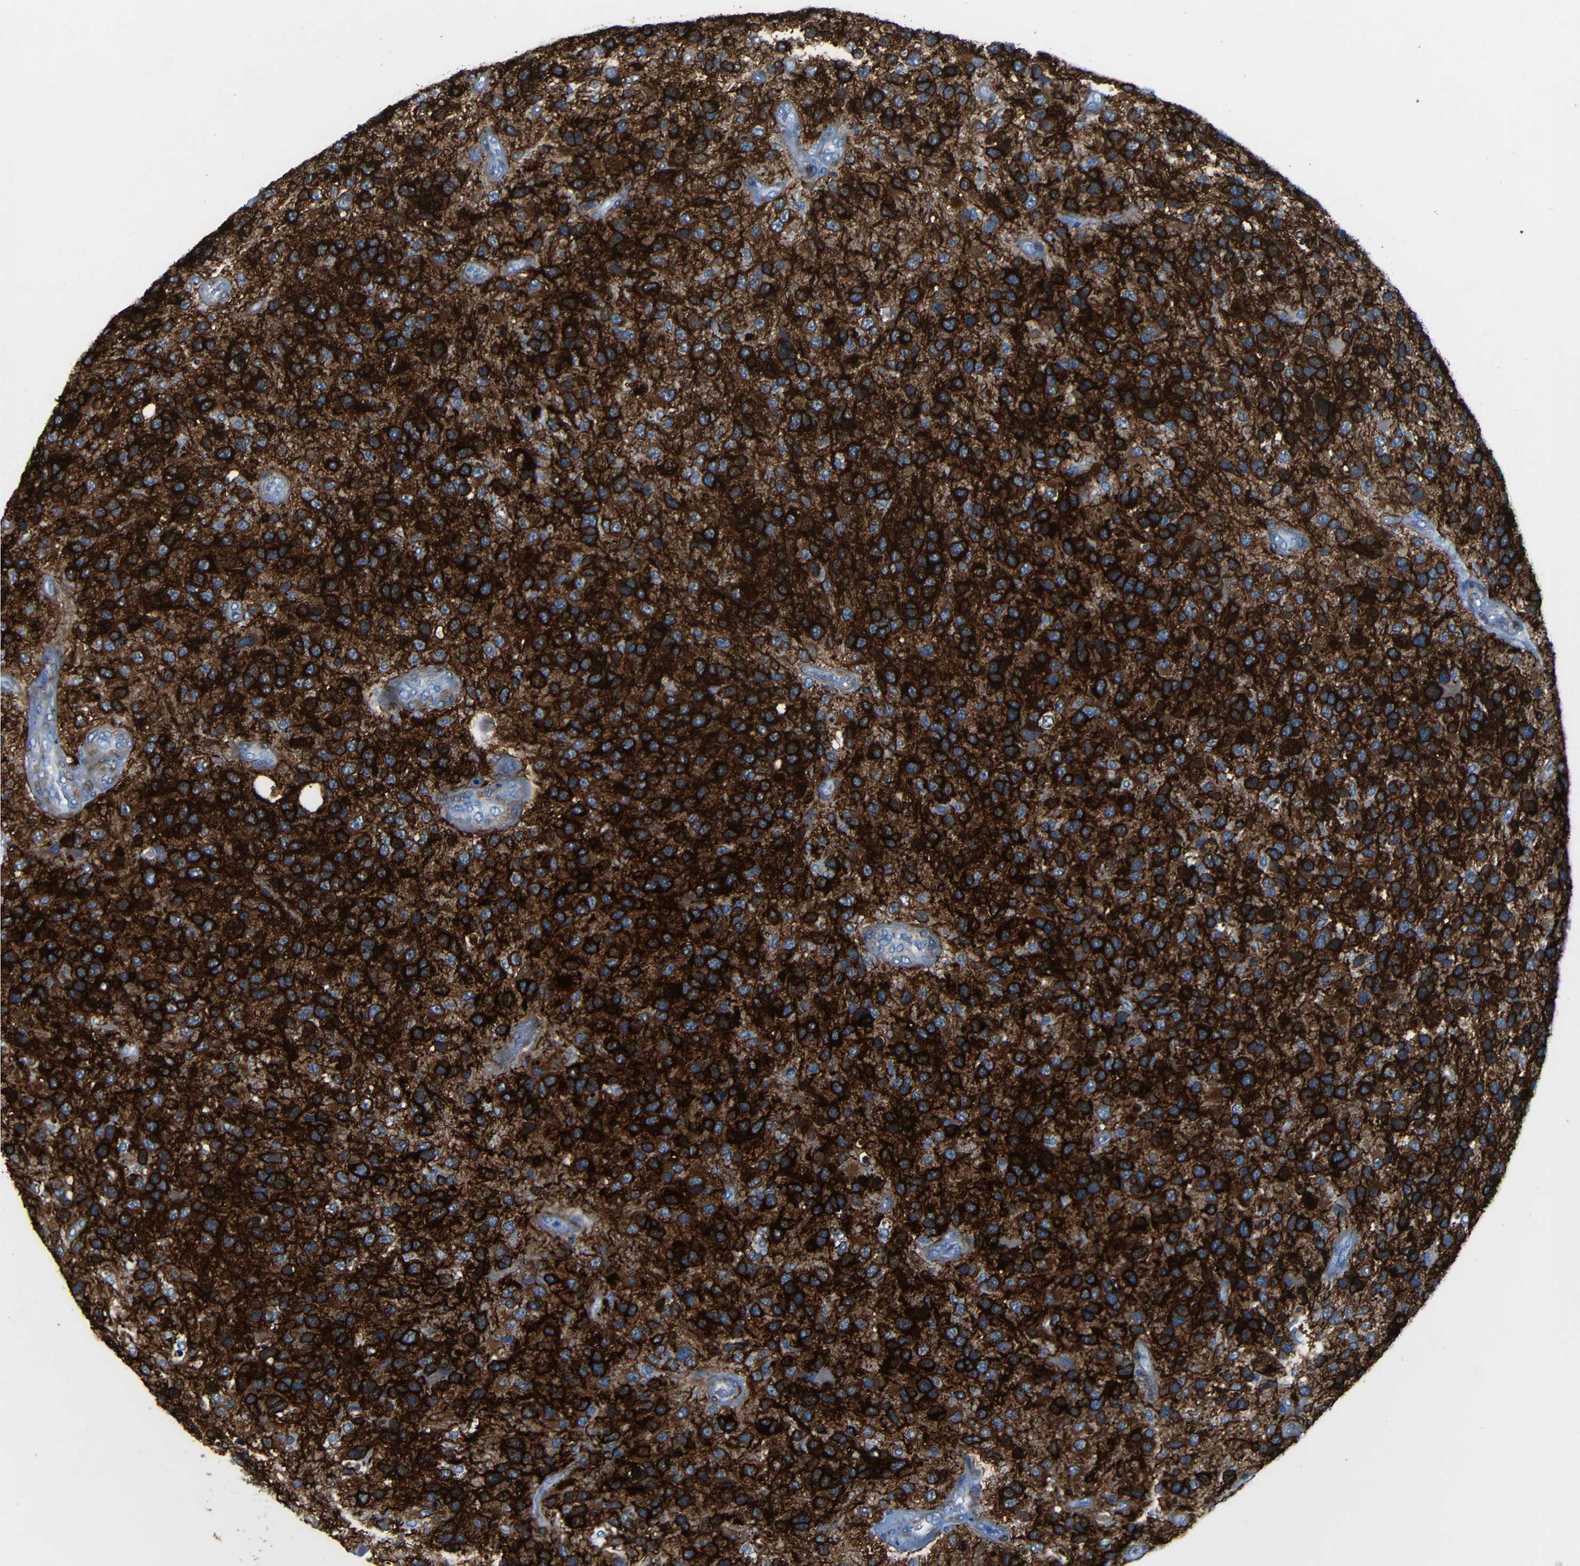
{"staining": {"intensity": "strong", "quantity": ">75%", "location": "cytoplasmic/membranous"}, "tissue": "glioma", "cell_type": "Tumor cells", "image_type": "cancer", "snomed": [{"axis": "morphology", "description": "Glioma, malignant, High grade"}, {"axis": "topography", "description": "Brain"}], "caption": "Human malignant glioma (high-grade) stained with a brown dye reveals strong cytoplasmic/membranous positive expression in about >75% of tumor cells.", "gene": "MAP2", "patient": {"sex": "female", "age": 58}}